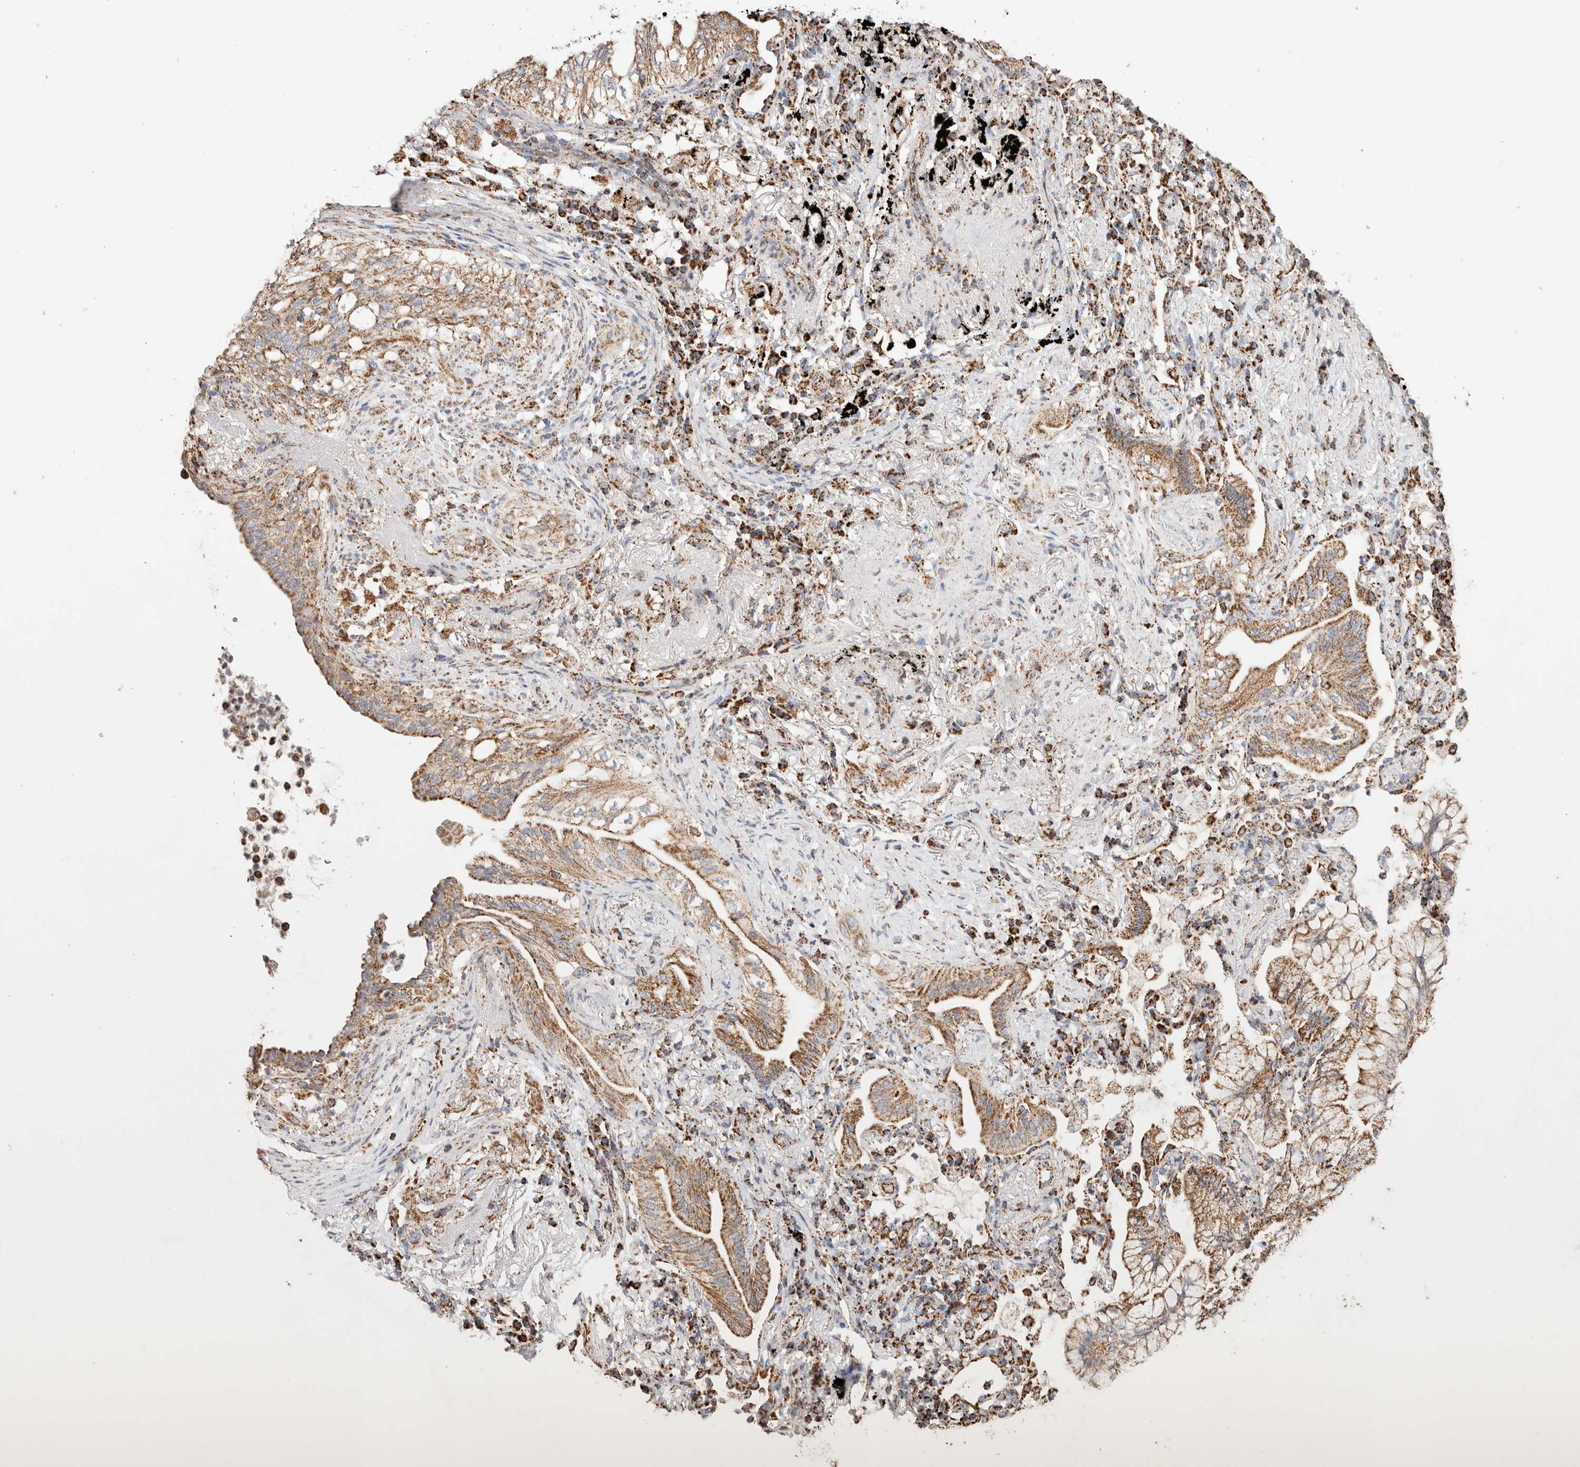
{"staining": {"intensity": "moderate", "quantity": ">75%", "location": "cytoplasmic/membranous"}, "tissue": "lung cancer", "cell_type": "Tumor cells", "image_type": "cancer", "snomed": [{"axis": "morphology", "description": "Adenocarcinoma, NOS"}, {"axis": "topography", "description": "Lung"}], "caption": "Protein expression analysis of human adenocarcinoma (lung) reveals moderate cytoplasmic/membranous positivity in approximately >75% of tumor cells. Nuclei are stained in blue.", "gene": "C1QBP", "patient": {"sex": "female", "age": 70}}